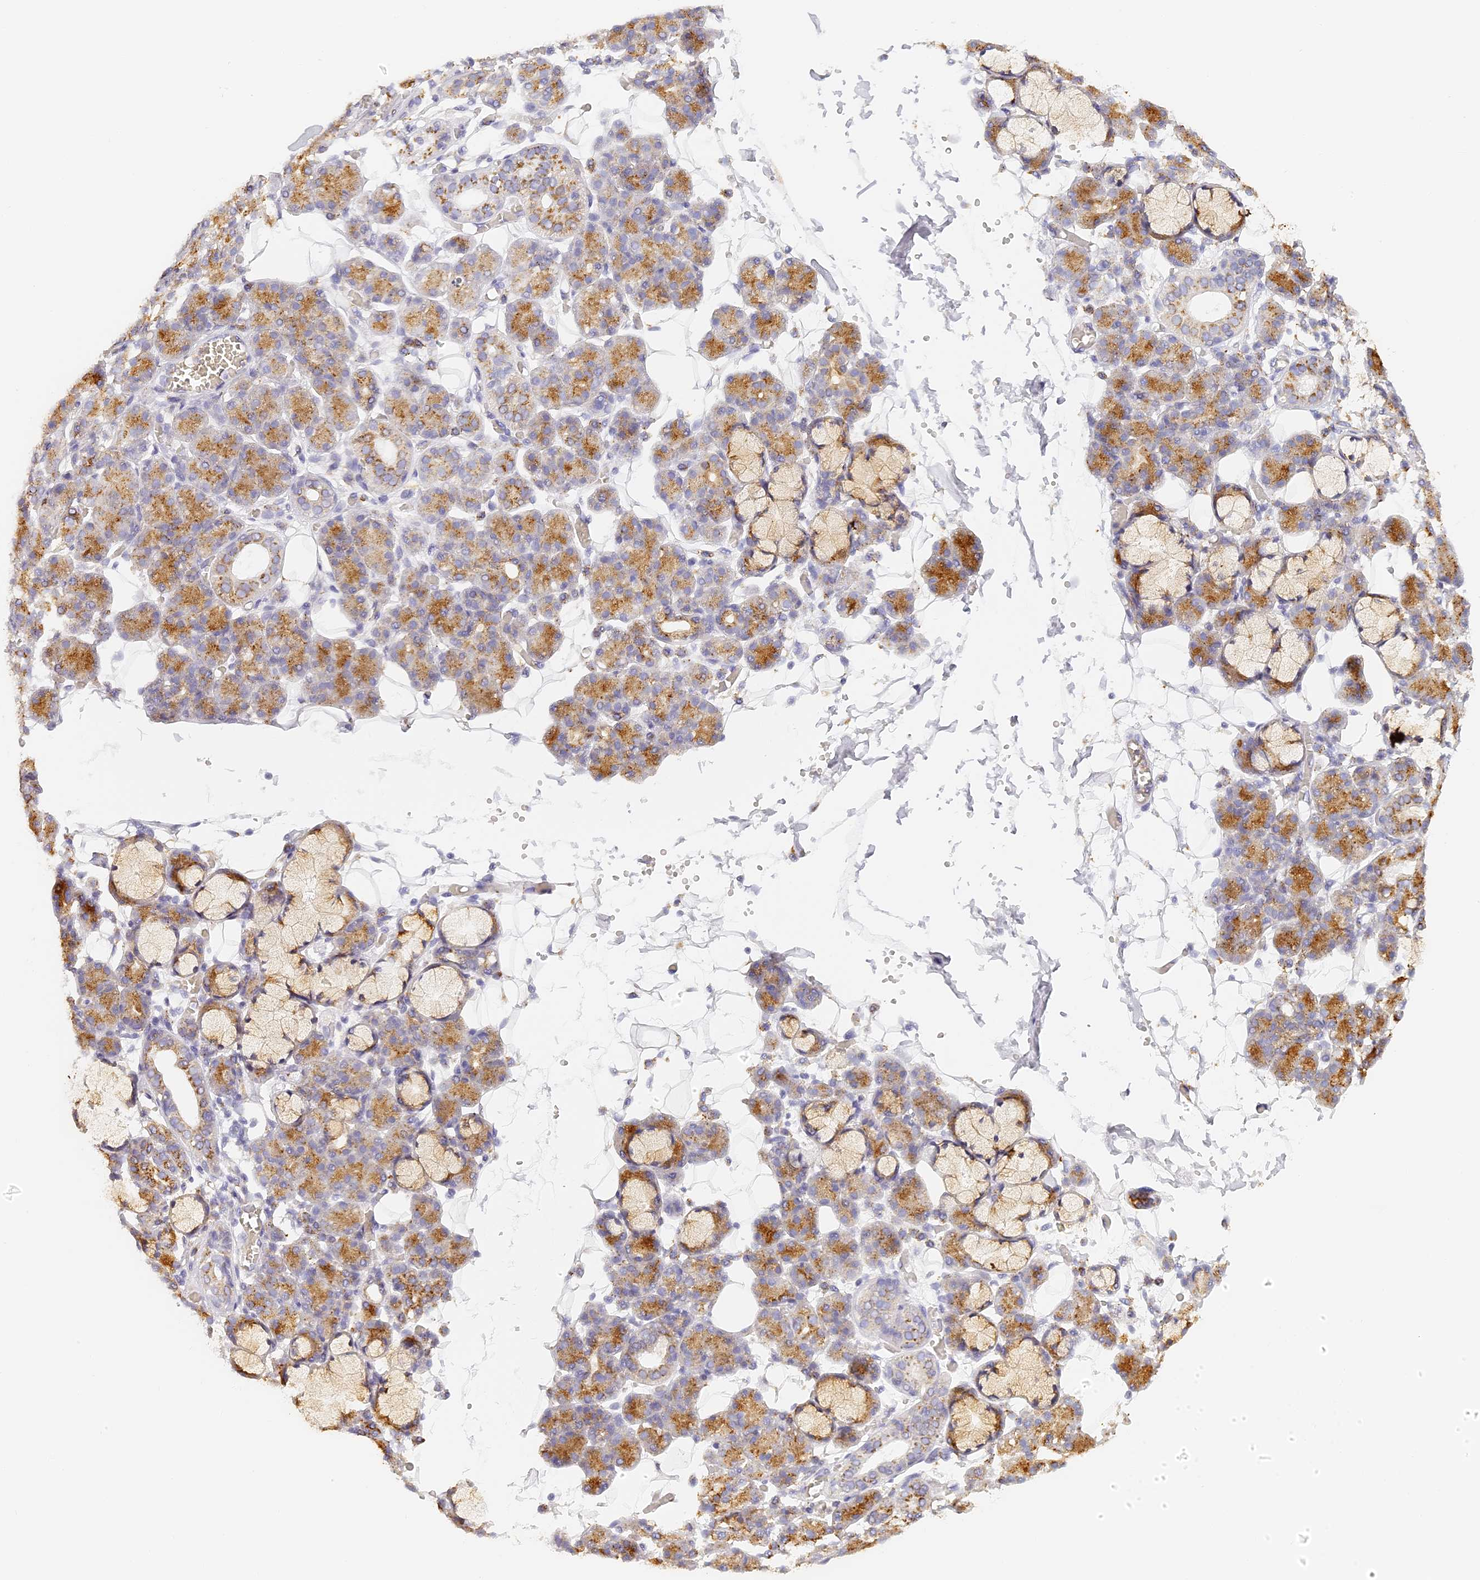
{"staining": {"intensity": "moderate", "quantity": ">75%", "location": "cytoplasmic/membranous"}, "tissue": "salivary gland", "cell_type": "Glandular cells", "image_type": "normal", "snomed": [{"axis": "morphology", "description": "Normal tissue, NOS"}, {"axis": "topography", "description": "Salivary gland"}], "caption": "Immunohistochemical staining of normal human salivary gland shows moderate cytoplasmic/membranous protein positivity in about >75% of glandular cells.", "gene": "LAMP2", "patient": {"sex": "male", "age": 63}}